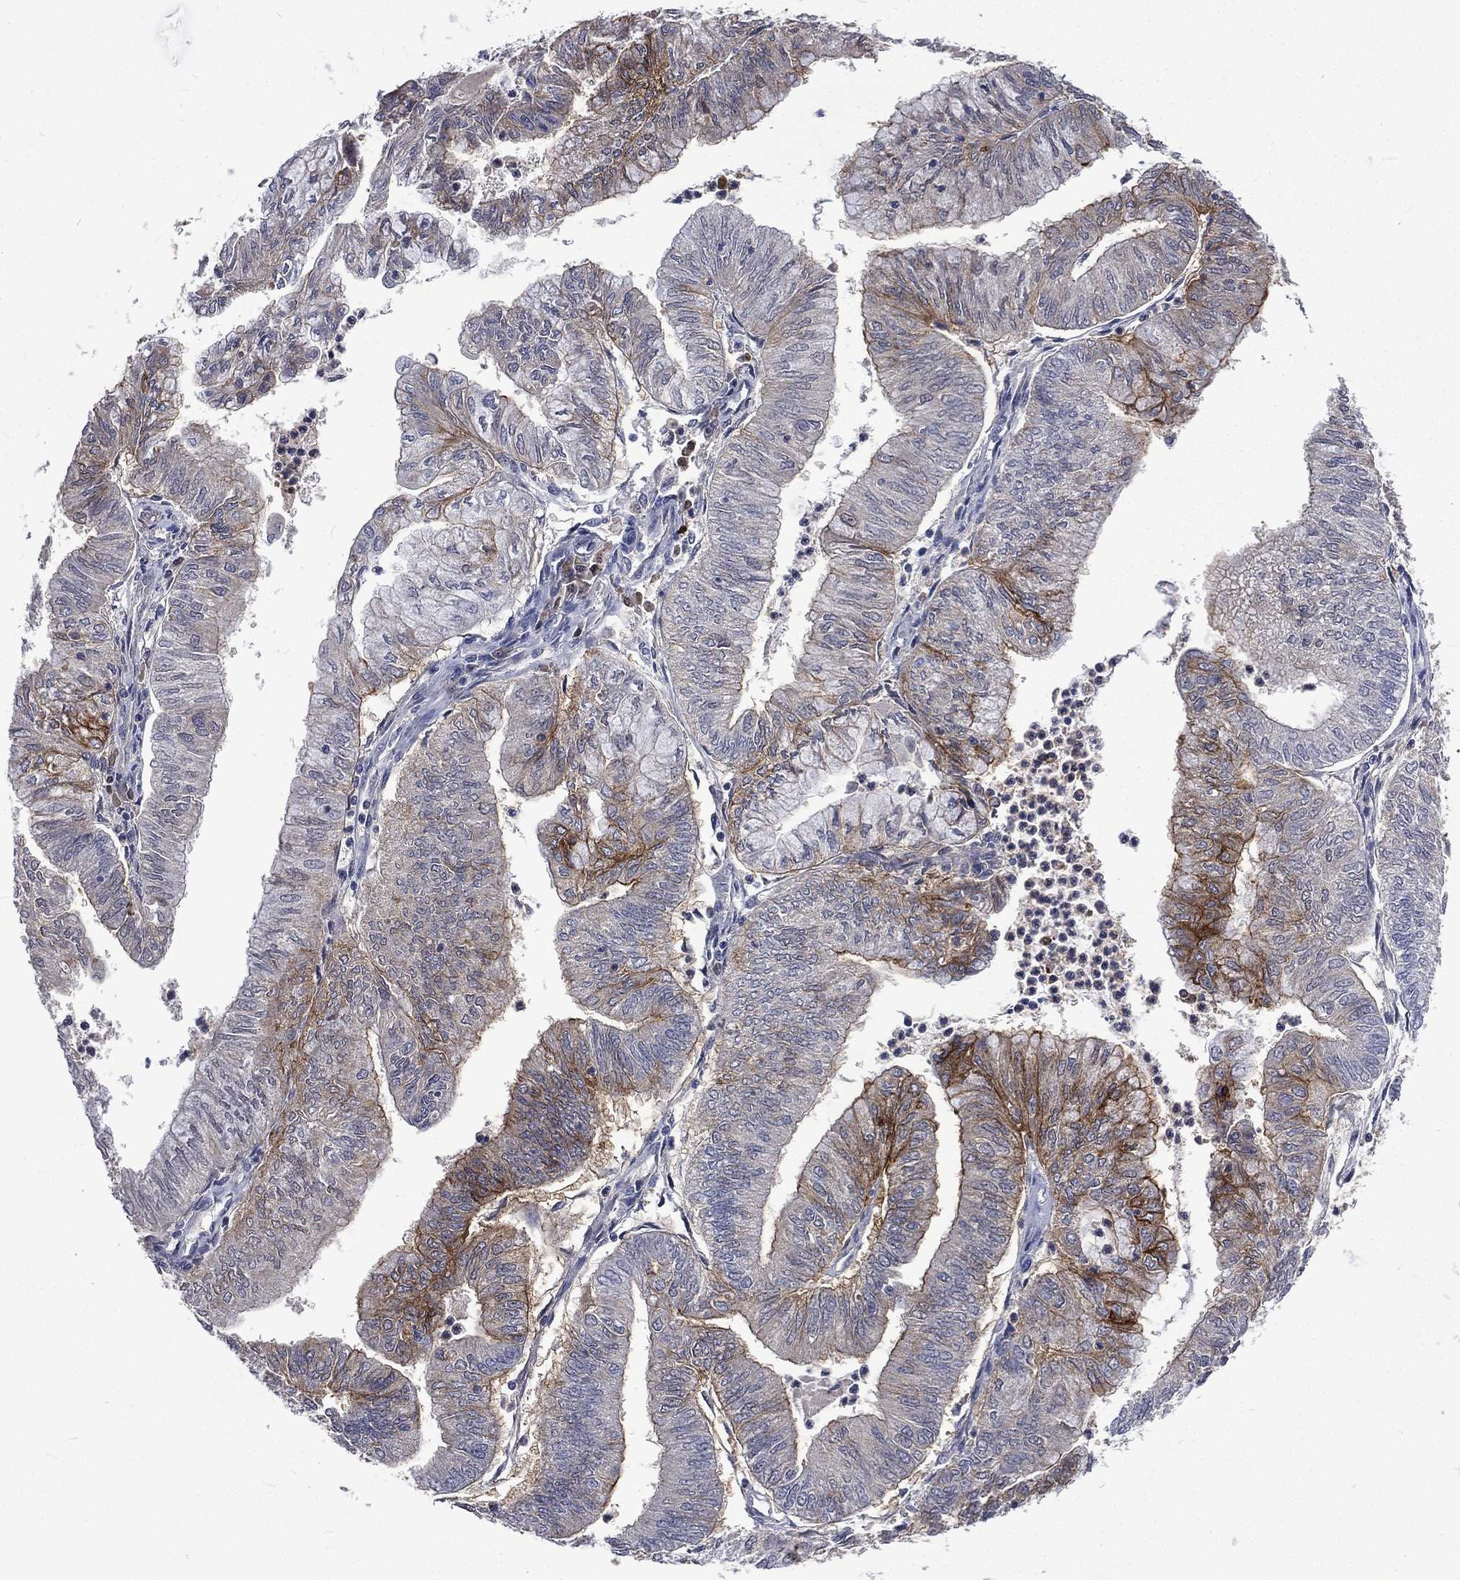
{"staining": {"intensity": "strong", "quantity": "<25%", "location": "cytoplasmic/membranous"}, "tissue": "endometrial cancer", "cell_type": "Tumor cells", "image_type": "cancer", "snomed": [{"axis": "morphology", "description": "Adenocarcinoma, NOS"}, {"axis": "topography", "description": "Endometrium"}], "caption": "Endometrial cancer stained with a brown dye shows strong cytoplasmic/membranous positive expression in about <25% of tumor cells.", "gene": "CA12", "patient": {"sex": "female", "age": 59}}